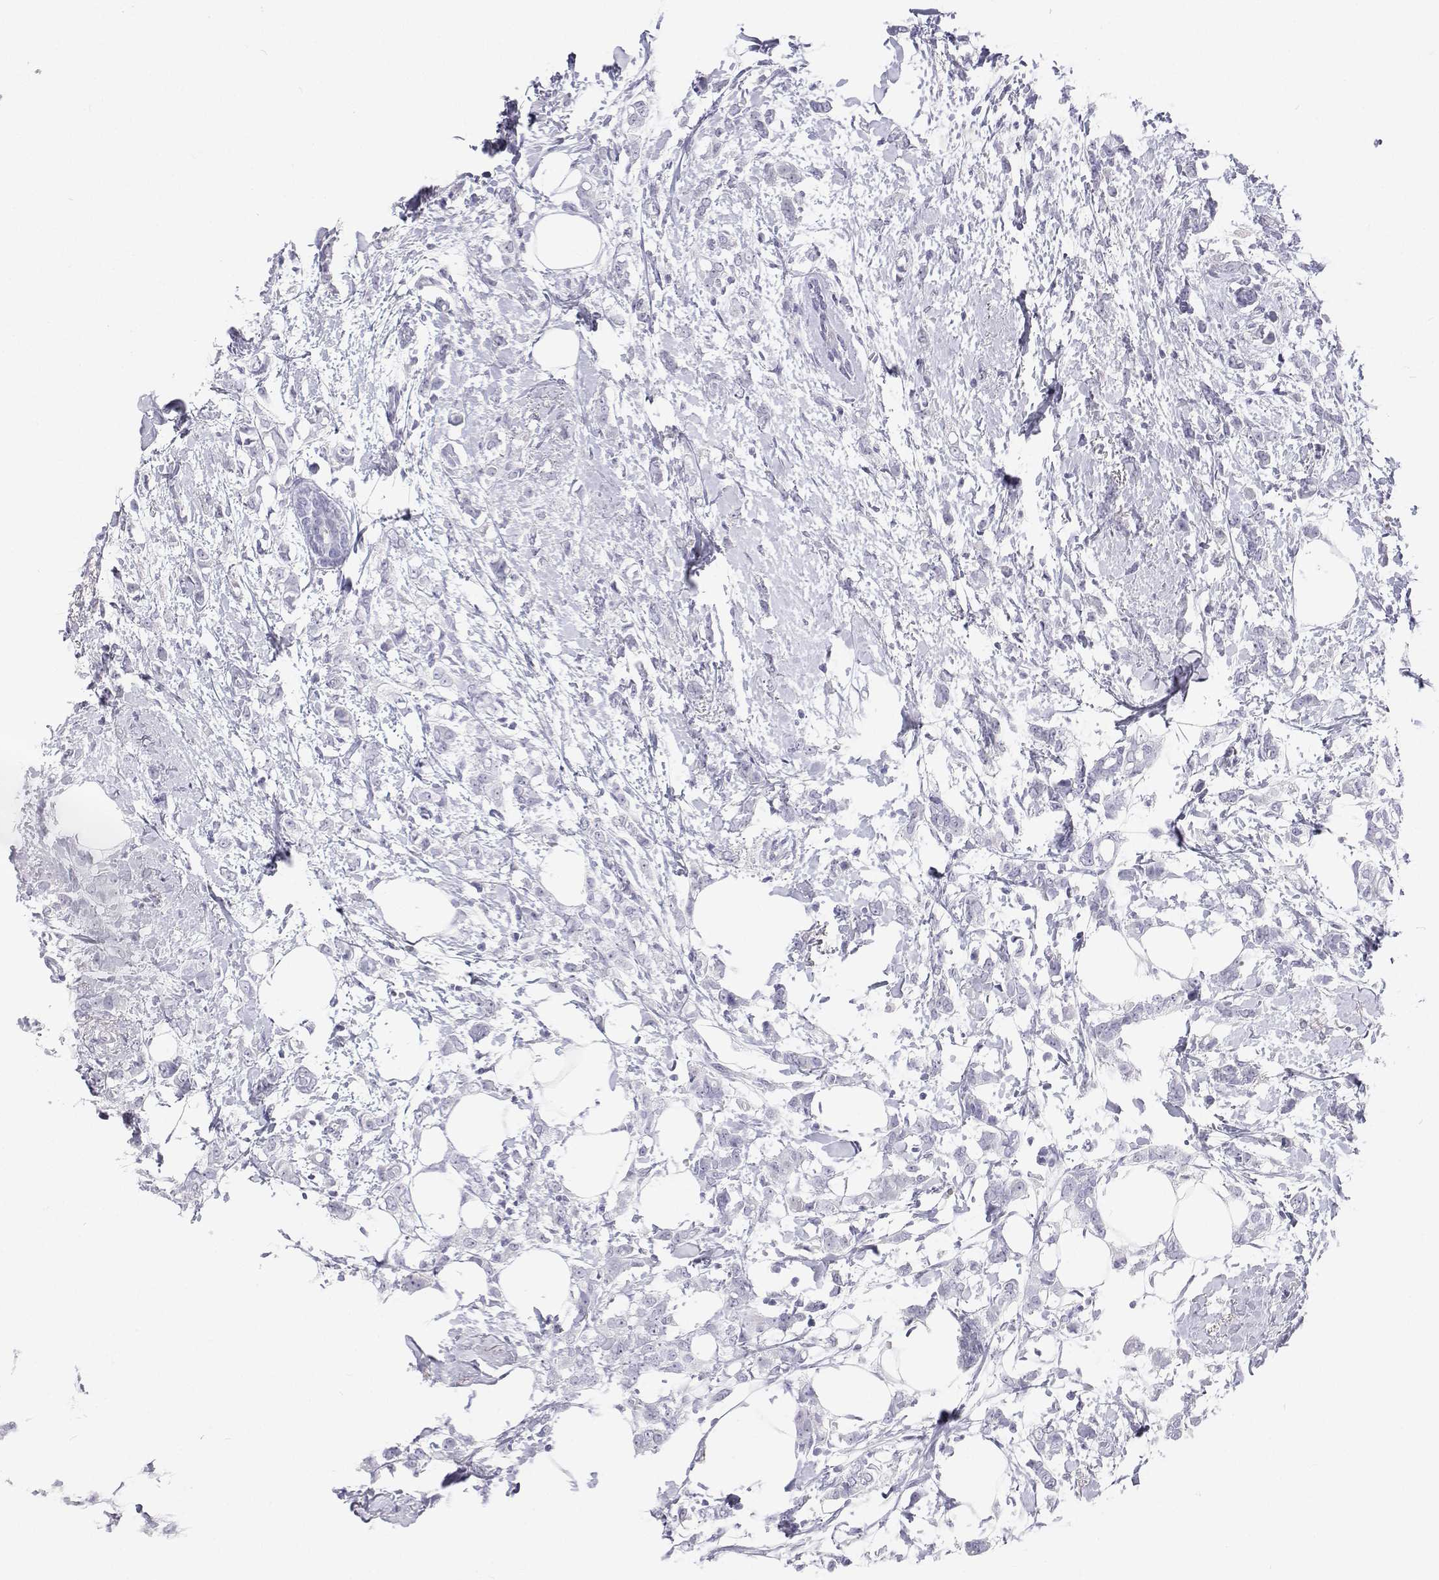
{"staining": {"intensity": "negative", "quantity": "none", "location": "none"}, "tissue": "breast cancer", "cell_type": "Tumor cells", "image_type": "cancer", "snomed": [{"axis": "morphology", "description": "Duct carcinoma"}, {"axis": "topography", "description": "Breast"}], "caption": "This micrograph is of breast cancer (infiltrating ductal carcinoma) stained with immunohistochemistry (IHC) to label a protein in brown with the nuclei are counter-stained blue. There is no positivity in tumor cells.", "gene": "SFTPB", "patient": {"sex": "female", "age": 40}}